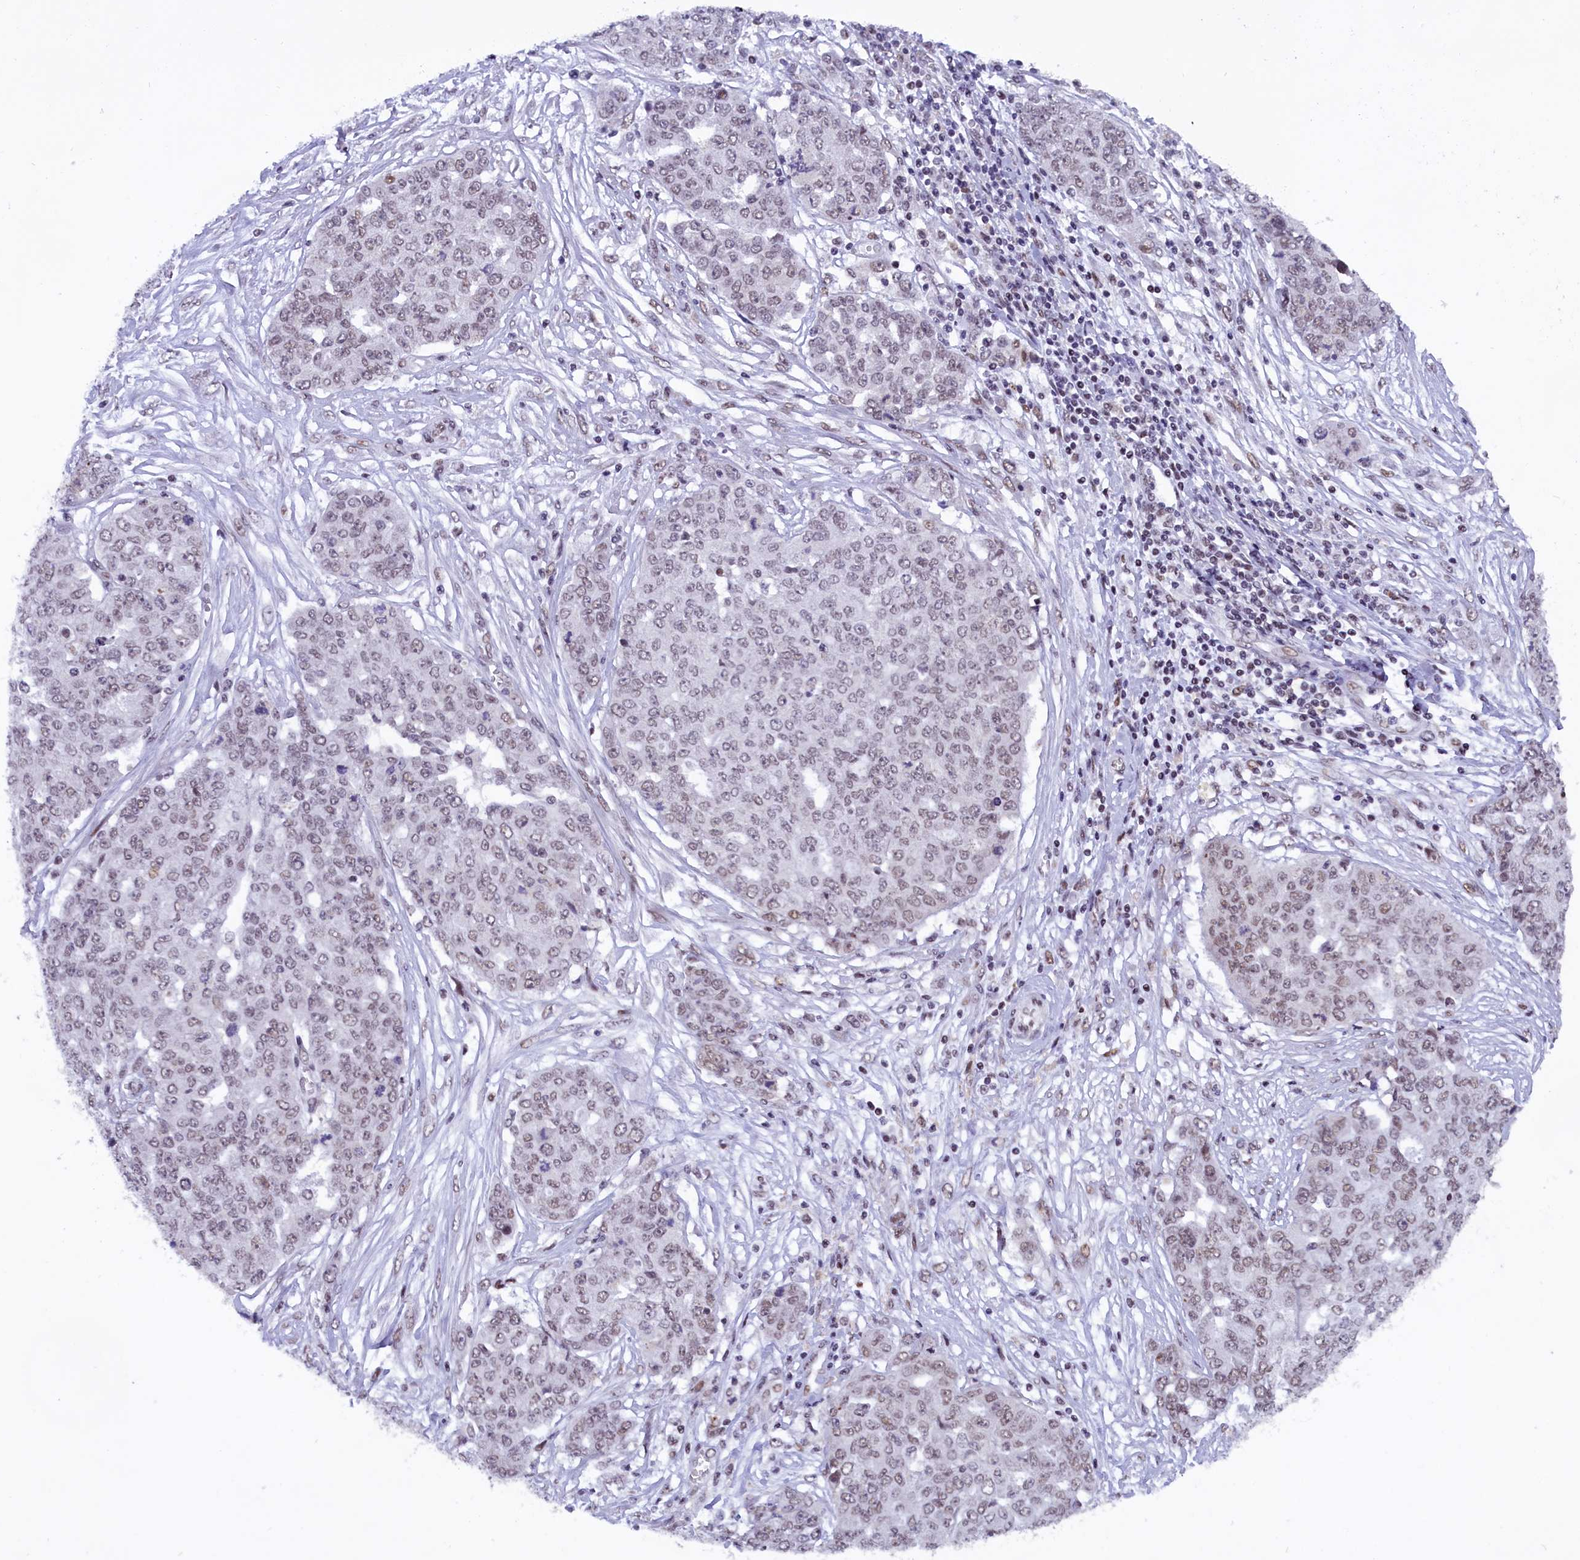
{"staining": {"intensity": "weak", "quantity": "25%-75%", "location": "nuclear"}, "tissue": "ovarian cancer", "cell_type": "Tumor cells", "image_type": "cancer", "snomed": [{"axis": "morphology", "description": "Cystadenocarcinoma, serous, NOS"}, {"axis": "topography", "description": "Soft tissue"}, {"axis": "topography", "description": "Ovary"}], "caption": "Immunohistochemical staining of ovarian cancer (serous cystadenocarcinoma) exhibits low levels of weak nuclear protein staining in approximately 25%-75% of tumor cells.", "gene": "CDYL2", "patient": {"sex": "female", "age": 57}}